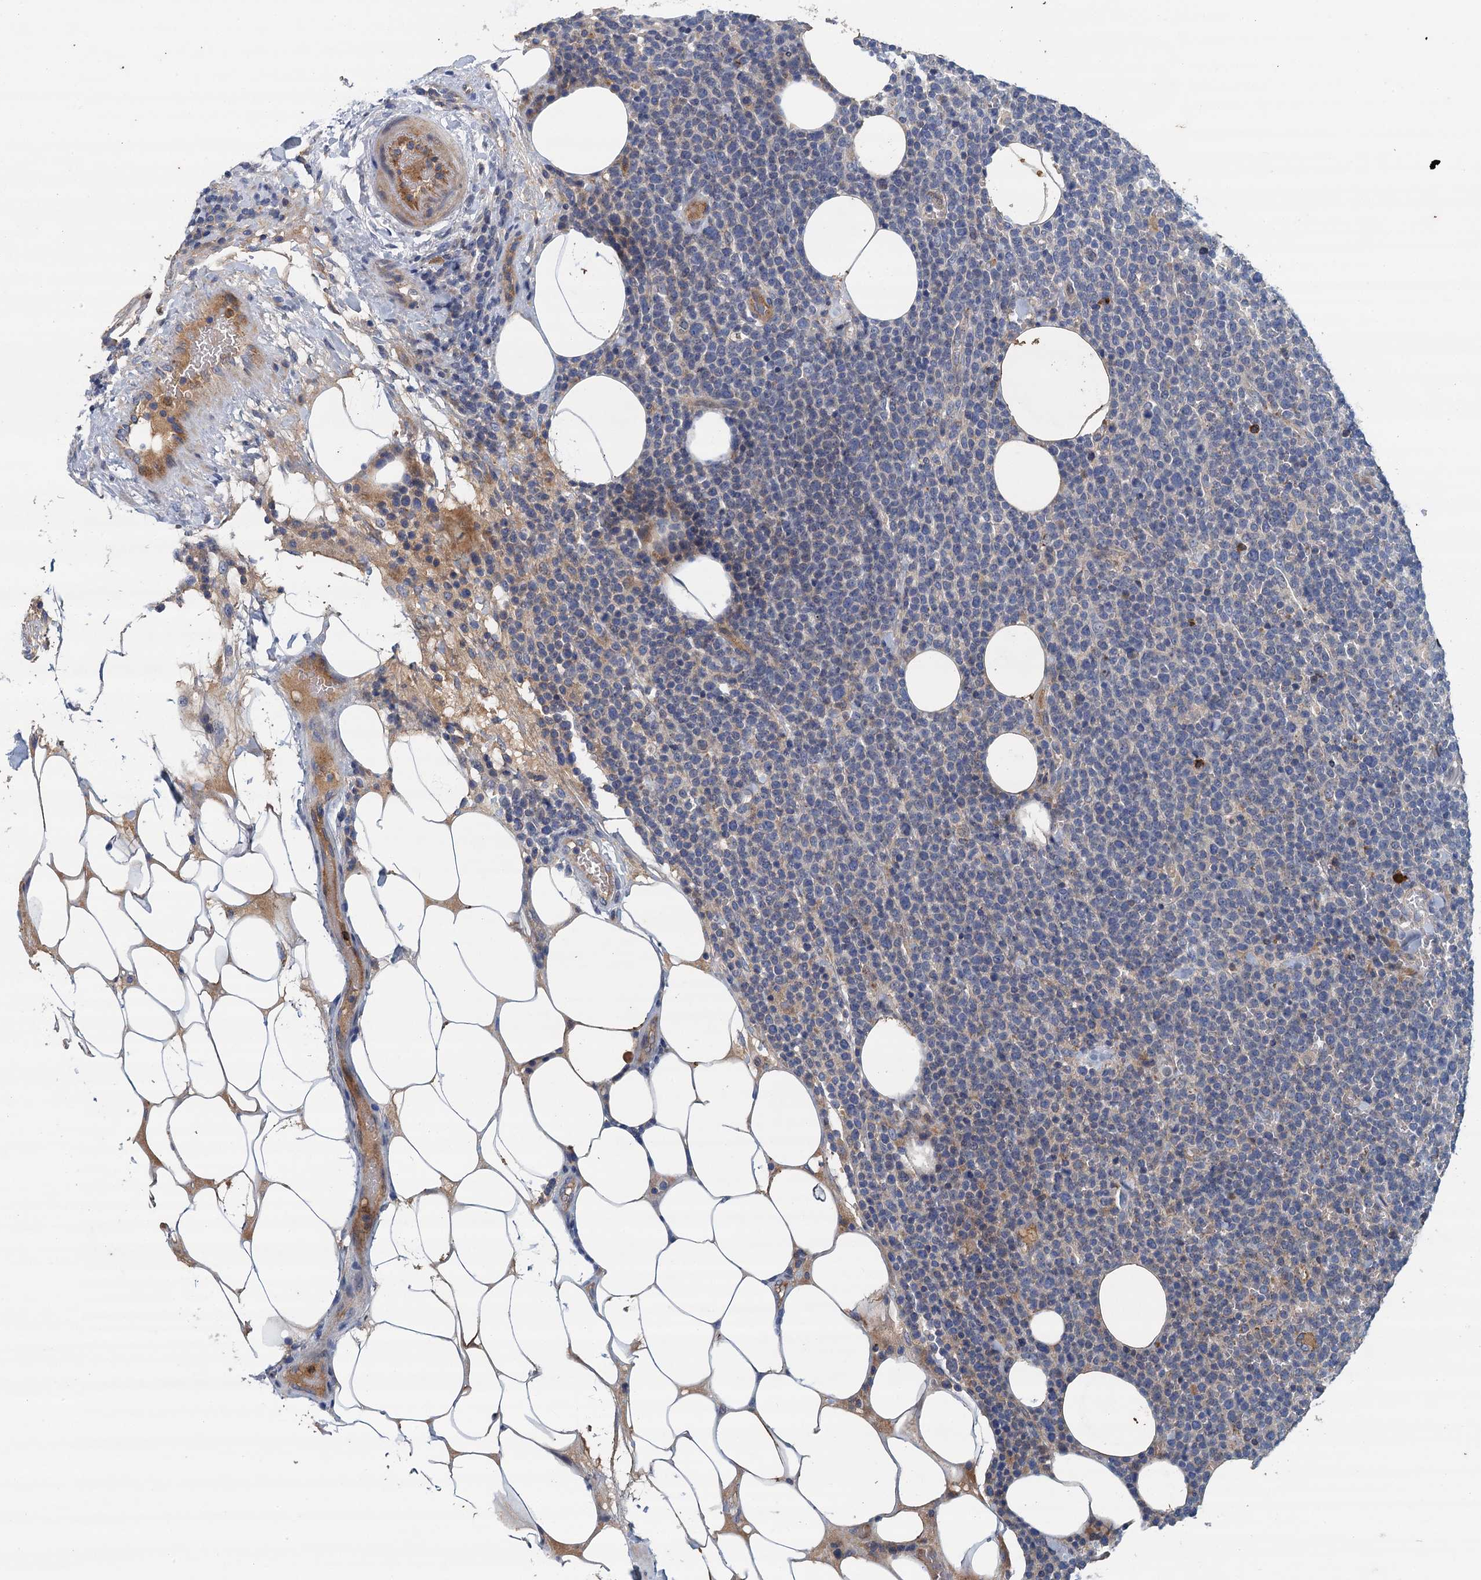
{"staining": {"intensity": "negative", "quantity": "none", "location": "none"}, "tissue": "lymphoma", "cell_type": "Tumor cells", "image_type": "cancer", "snomed": [{"axis": "morphology", "description": "Malignant lymphoma, non-Hodgkin's type, High grade"}, {"axis": "topography", "description": "Lymph node"}], "caption": "This is an IHC histopathology image of human malignant lymphoma, non-Hodgkin's type (high-grade). There is no expression in tumor cells.", "gene": "TPCN1", "patient": {"sex": "male", "age": 61}}